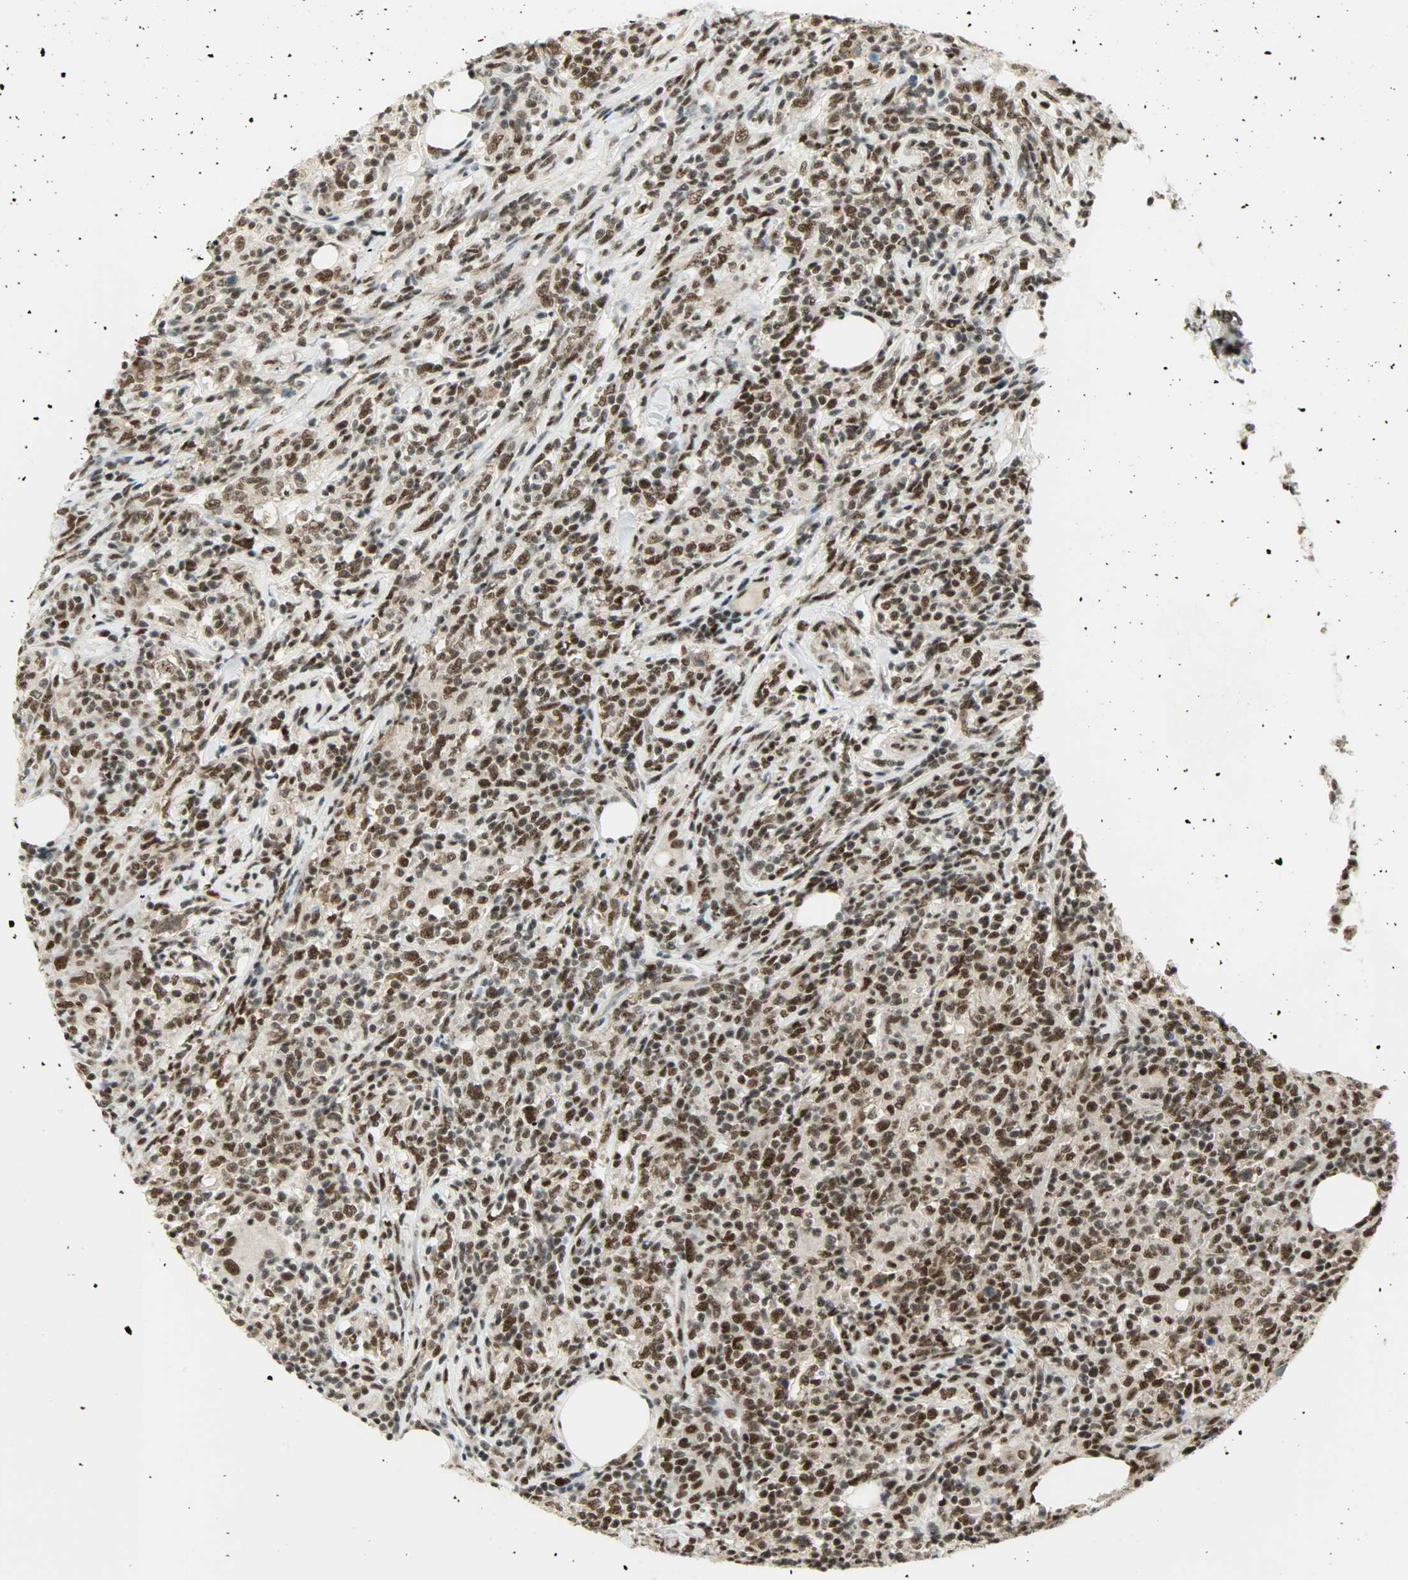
{"staining": {"intensity": "strong", "quantity": ">75%", "location": "nuclear"}, "tissue": "lymphoma", "cell_type": "Tumor cells", "image_type": "cancer", "snomed": [{"axis": "morphology", "description": "Malignant lymphoma, non-Hodgkin's type, High grade"}, {"axis": "topography", "description": "Lymph node"}], "caption": "High-magnification brightfield microscopy of lymphoma stained with DAB (3,3'-diaminobenzidine) (brown) and counterstained with hematoxylin (blue). tumor cells exhibit strong nuclear positivity is seen in about>75% of cells. Nuclei are stained in blue.", "gene": "SUGP1", "patient": {"sex": "female", "age": 84}}